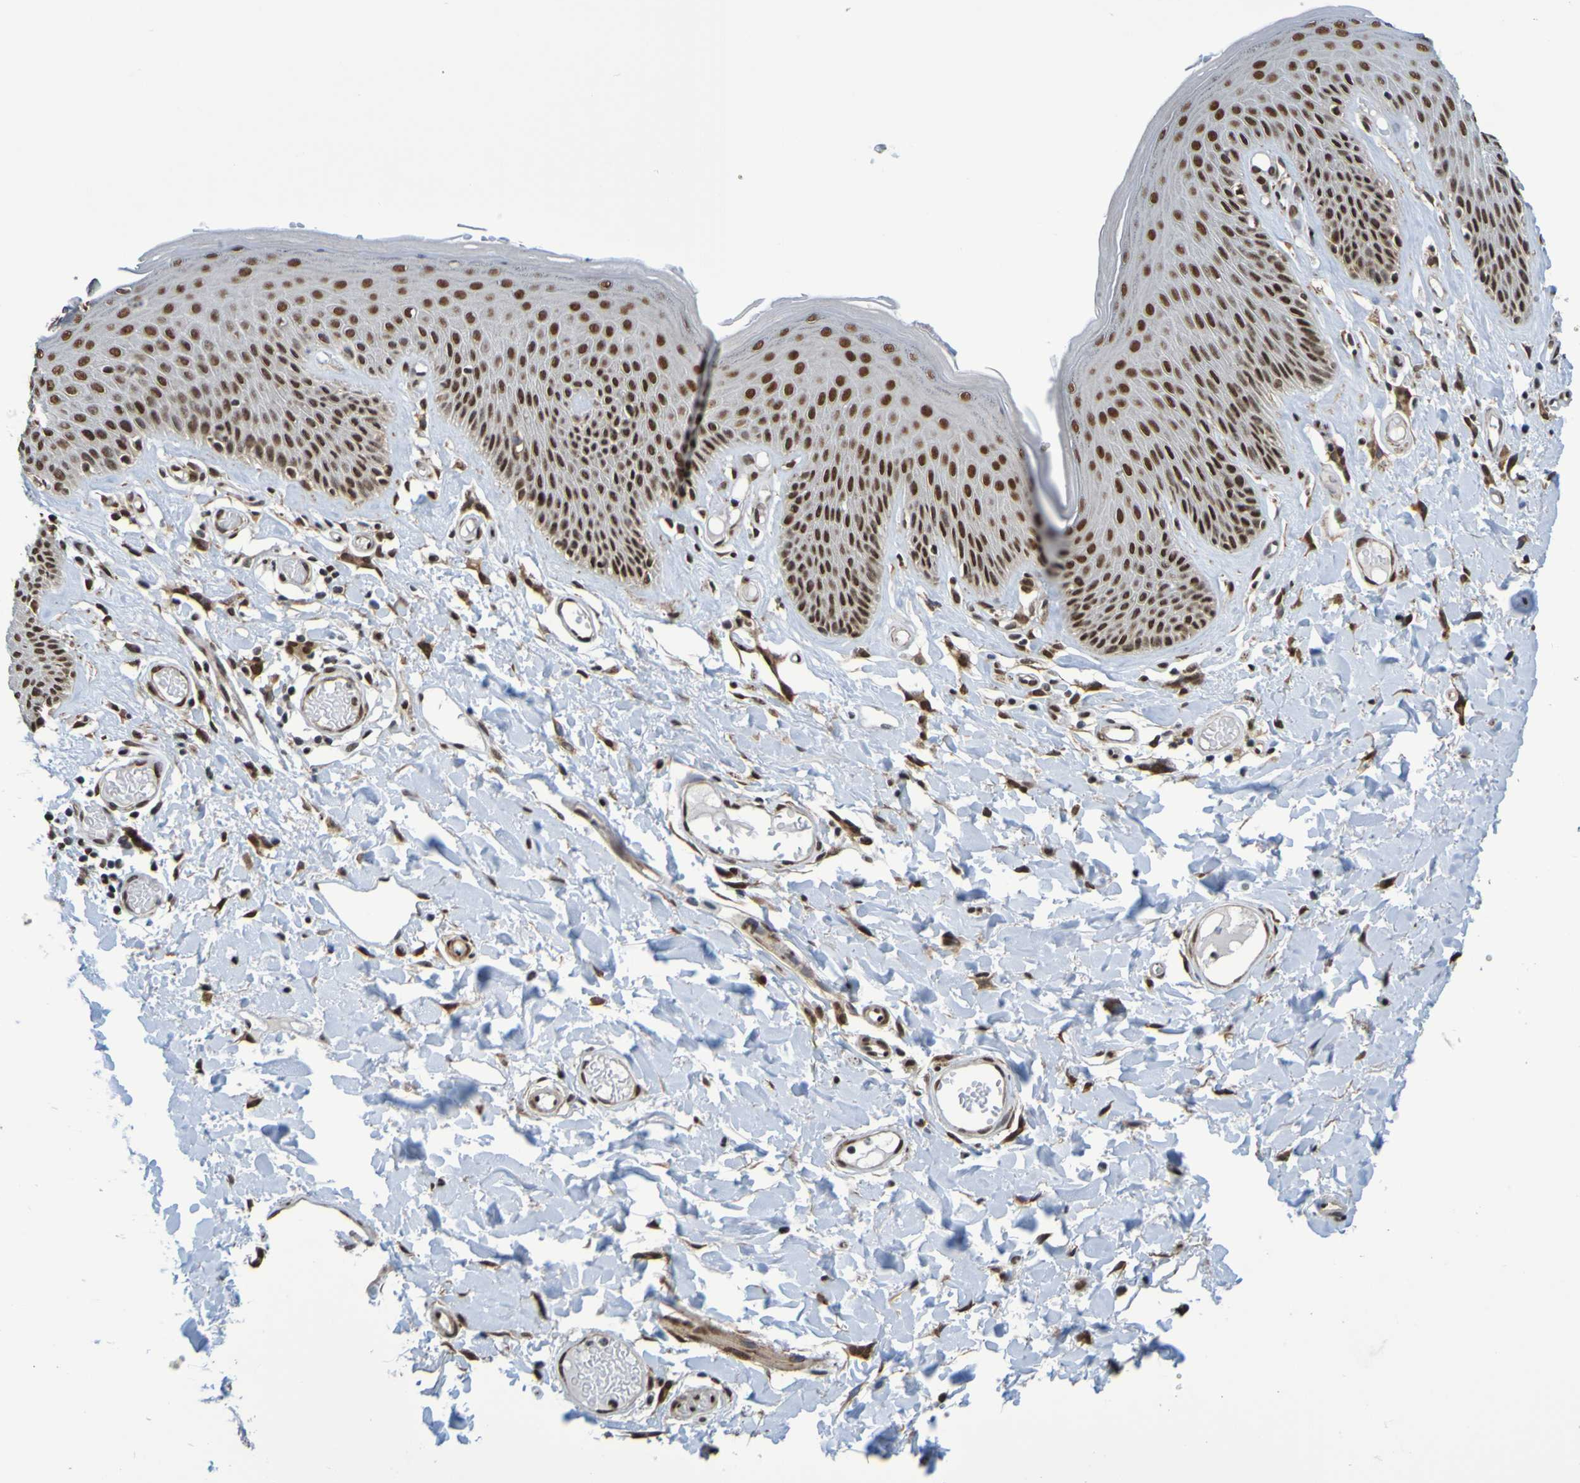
{"staining": {"intensity": "strong", "quantity": ">75%", "location": "nuclear"}, "tissue": "skin", "cell_type": "Epidermal cells", "image_type": "normal", "snomed": [{"axis": "morphology", "description": "Normal tissue, NOS"}, {"axis": "topography", "description": "Vulva"}], "caption": "Immunohistochemistry (DAB (3,3'-diaminobenzidine)) staining of benign human skin displays strong nuclear protein staining in approximately >75% of epidermal cells.", "gene": "HDAC2", "patient": {"sex": "female", "age": 73}}